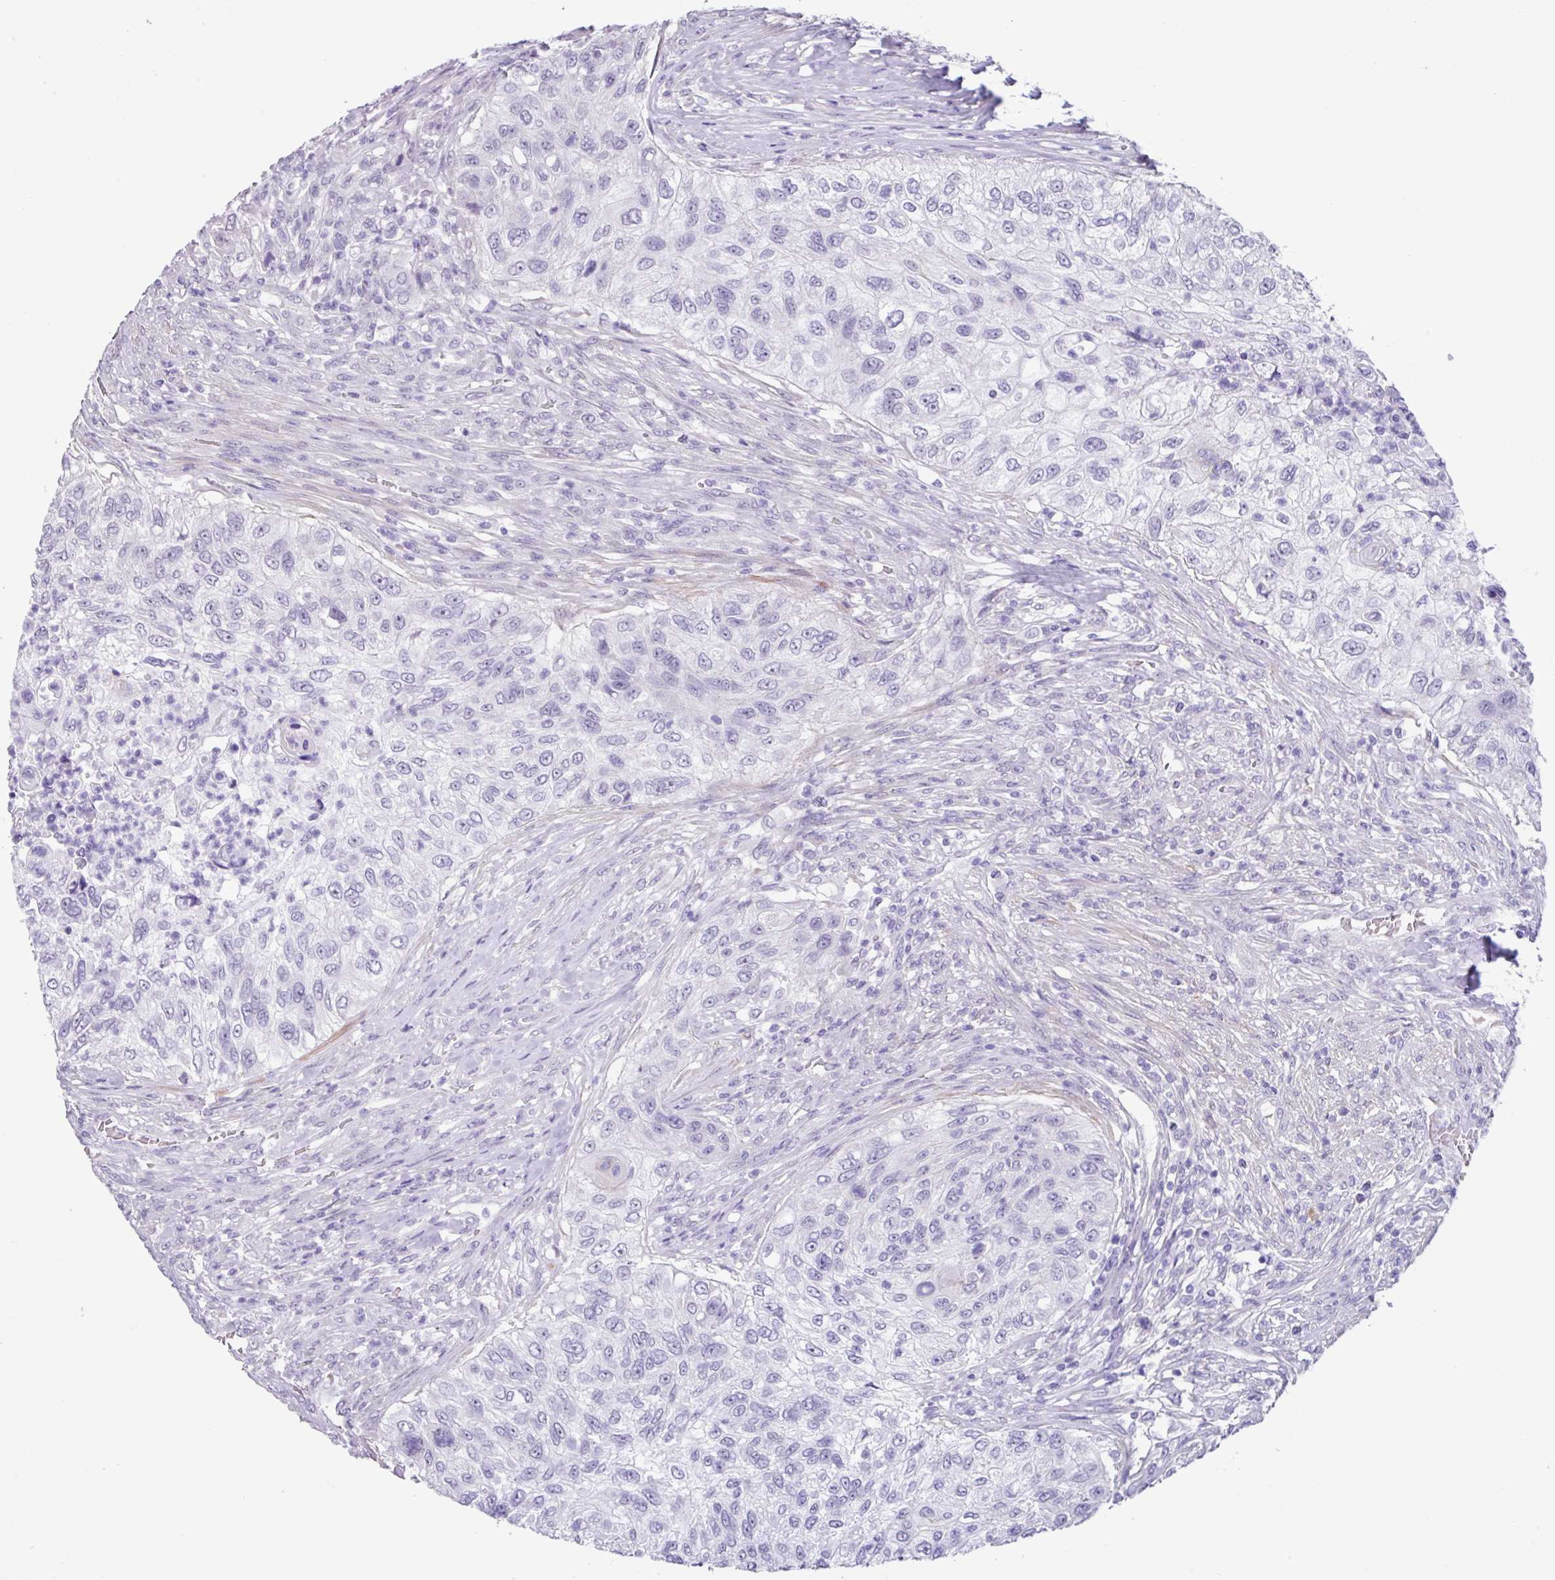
{"staining": {"intensity": "negative", "quantity": "none", "location": "none"}, "tissue": "urothelial cancer", "cell_type": "Tumor cells", "image_type": "cancer", "snomed": [{"axis": "morphology", "description": "Urothelial carcinoma, High grade"}, {"axis": "topography", "description": "Urinary bladder"}], "caption": "Immunohistochemistry (IHC) histopathology image of neoplastic tissue: human urothelial carcinoma (high-grade) stained with DAB displays no significant protein expression in tumor cells.", "gene": "OTX1", "patient": {"sex": "female", "age": 60}}